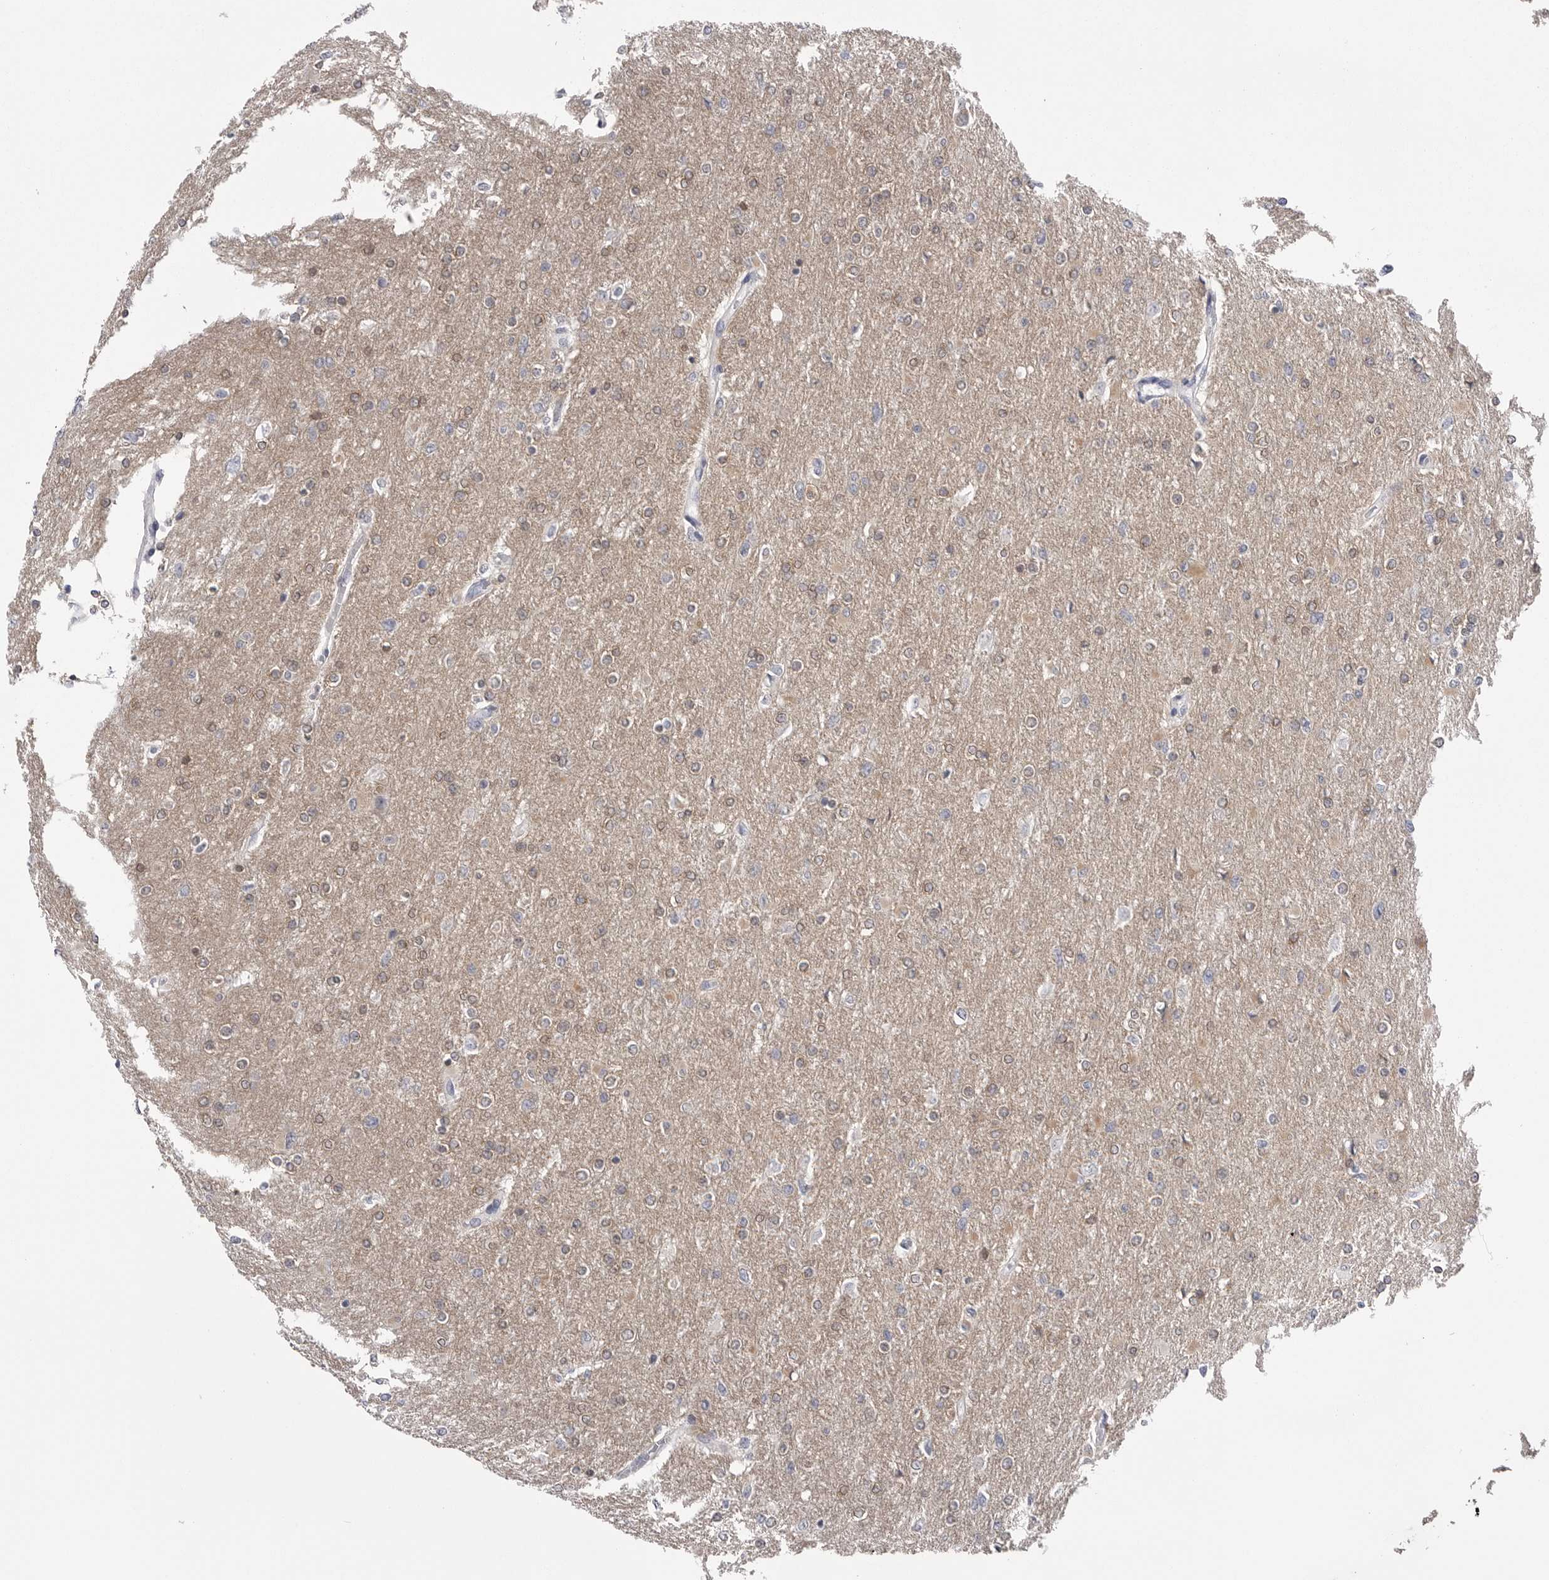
{"staining": {"intensity": "weak", "quantity": "25%-75%", "location": "nuclear"}, "tissue": "glioma", "cell_type": "Tumor cells", "image_type": "cancer", "snomed": [{"axis": "morphology", "description": "Glioma, malignant, High grade"}, {"axis": "topography", "description": "Cerebral cortex"}], "caption": "Immunohistochemistry (DAB (3,3'-diaminobenzidine)) staining of human glioma displays weak nuclear protein expression in approximately 25%-75% of tumor cells.", "gene": "DLGAP3", "patient": {"sex": "female", "age": 36}}